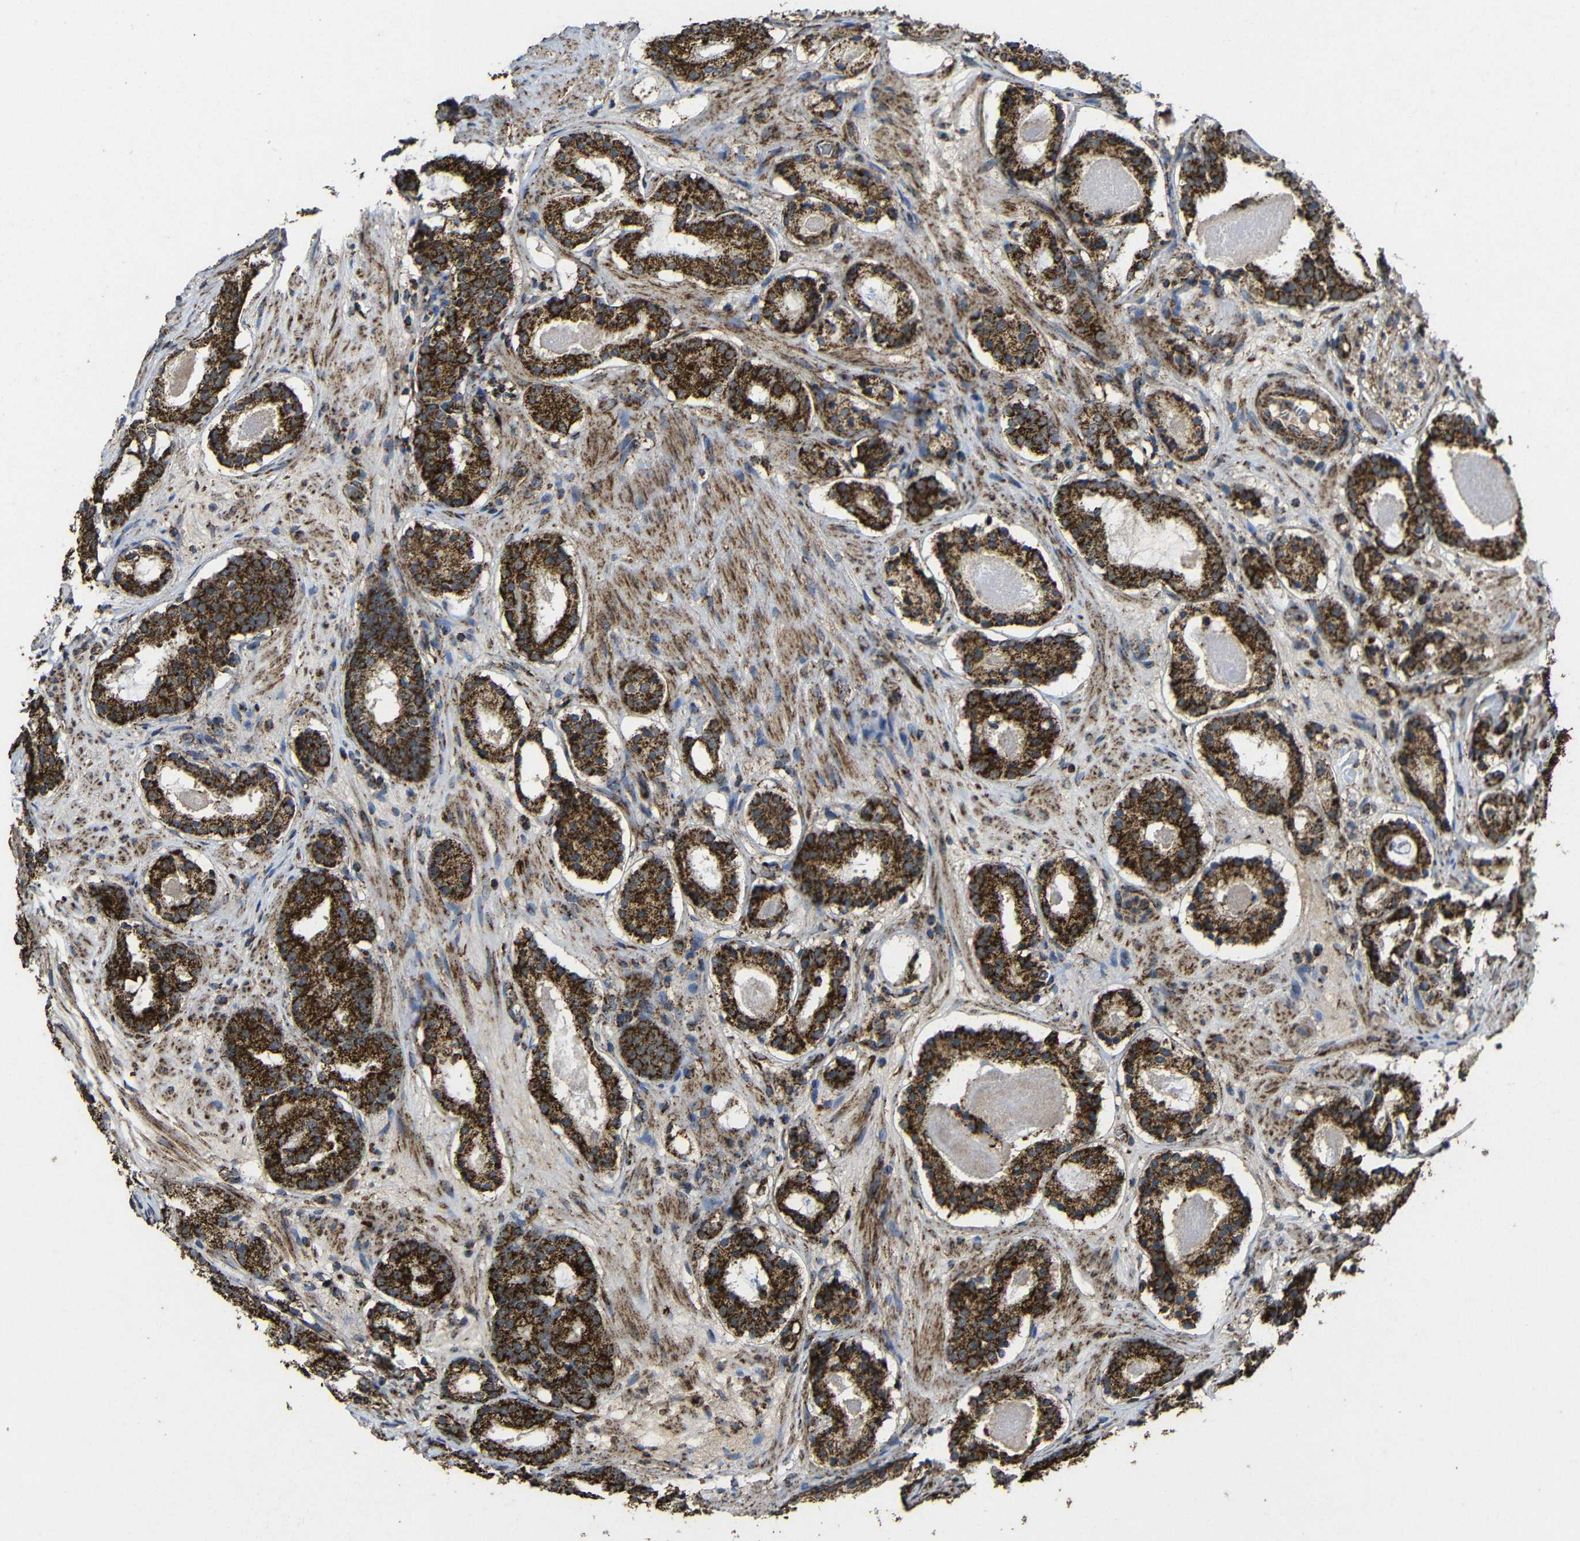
{"staining": {"intensity": "strong", "quantity": ">75%", "location": "cytoplasmic/membranous"}, "tissue": "prostate cancer", "cell_type": "Tumor cells", "image_type": "cancer", "snomed": [{"axis": "morphology", "description": "Adenocarcinoma, Low grade"}, {"axis": "topography", "description": "Prostate"}], "caption": "Prostate cancer was stained to show a protein in brown. There is high levels of strong cytoplasmic/membranous staining in approximately >75% of tumor cells. (DAB (3,3'-diaminobenzidine) IHC, brown staining for protein, blue staining for nuclei).", "gene": "ATP5F1A", "patient": {"sex": "male", "age": 69}}